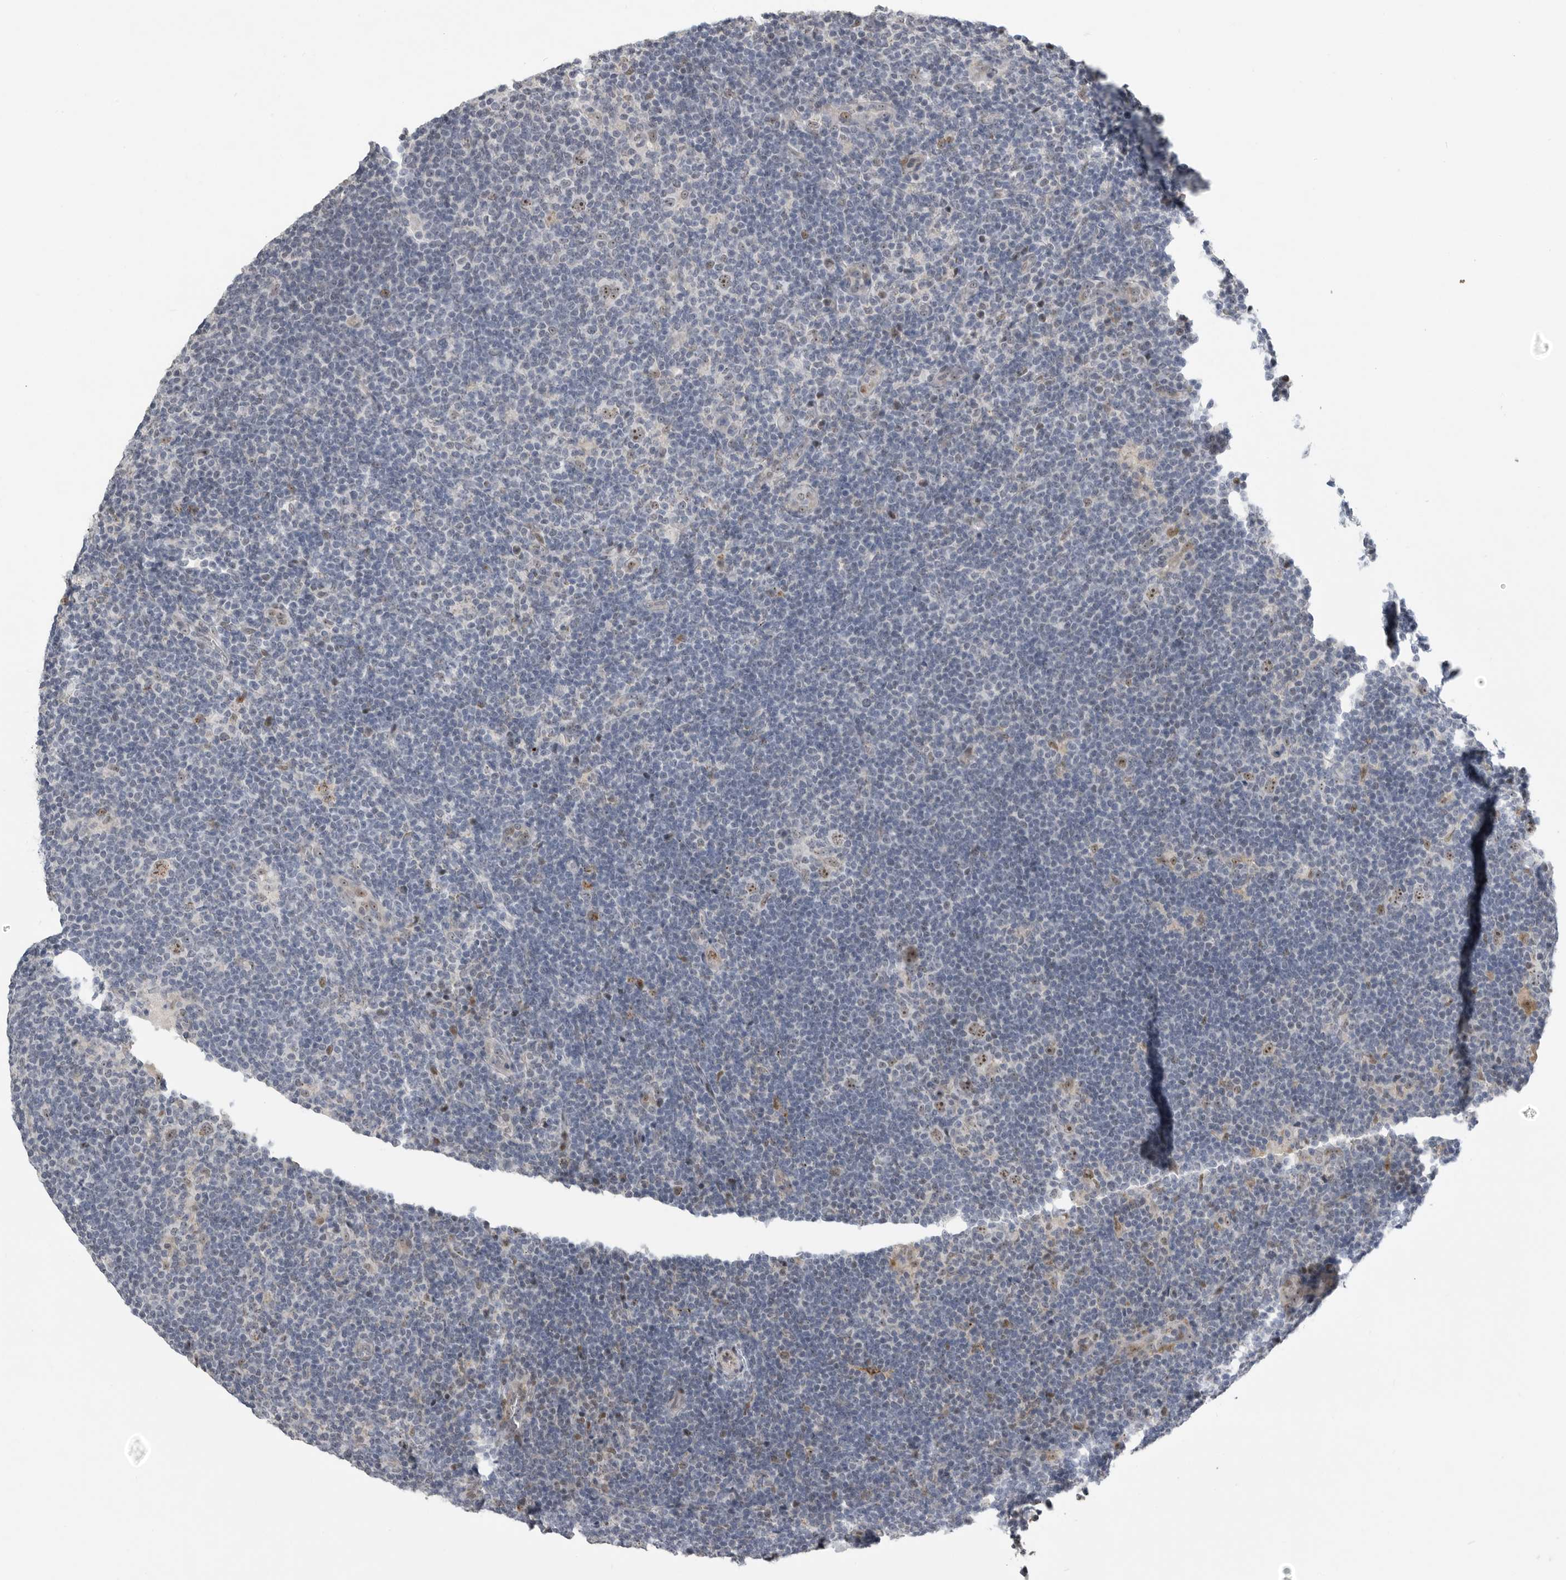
{"staining": {"intensity": "moderate", "quantity": ">75%", "location": "nuclear"}, "tissue": "lymphoma", "cell_type": "Tumor cells", "image_type": "cancer", "snomed": [{"axis": "morphology", "description": "Hodgkin's disease, NOS"}, {"axis": "topography", "description": "Lymph node"}], "caption": "Immunohistochemical staining of lymphoma shows medium levels of moderate nuclear protein positivity in about >75% of tumor cells. (brown staining indicates protein expression, while blue staining denotes nuclei).", "gene": "PCMTD1", "patient": {"sex": "female", "age": 57}}